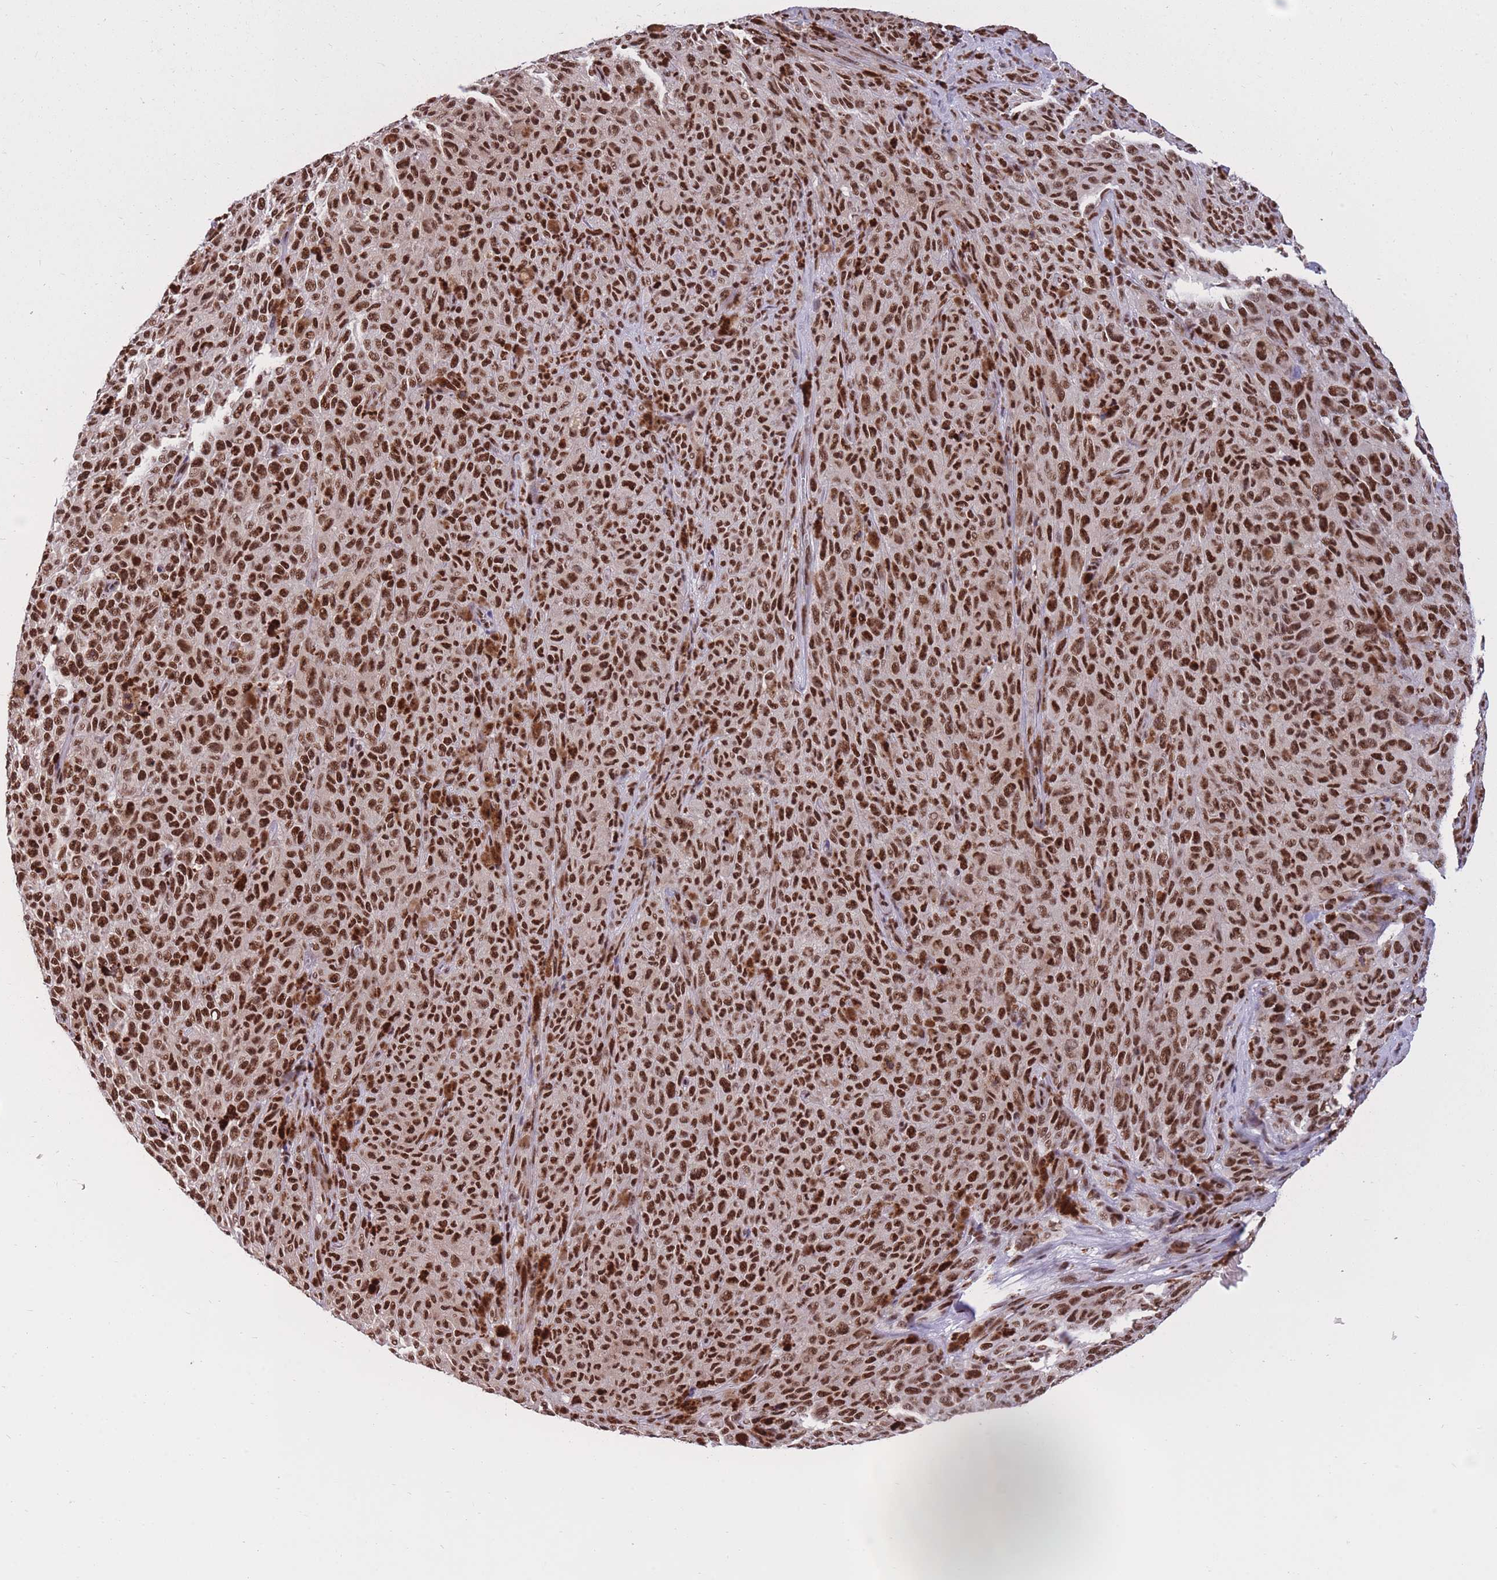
{"staining": {"intensity": "strong", "quantity": ">75%", "location": "nuclear"}, "tissue": "melanoma", "cell_type": "Tumor cells", "image_type": "cancer", "snomed": [{"axis": "morphology", "description": "Malignant melanoma, NOS"}, {"axis": "topography", "description": "Skin"}], "caption": "Approximately >75% of tumor cells in malignant melanoma demonstrate strong nuclear protein positivity as visualized by brown immunohistochemical staining.", "gene": "PRPF19", "patient": {"sex": "female", "age": 82}}